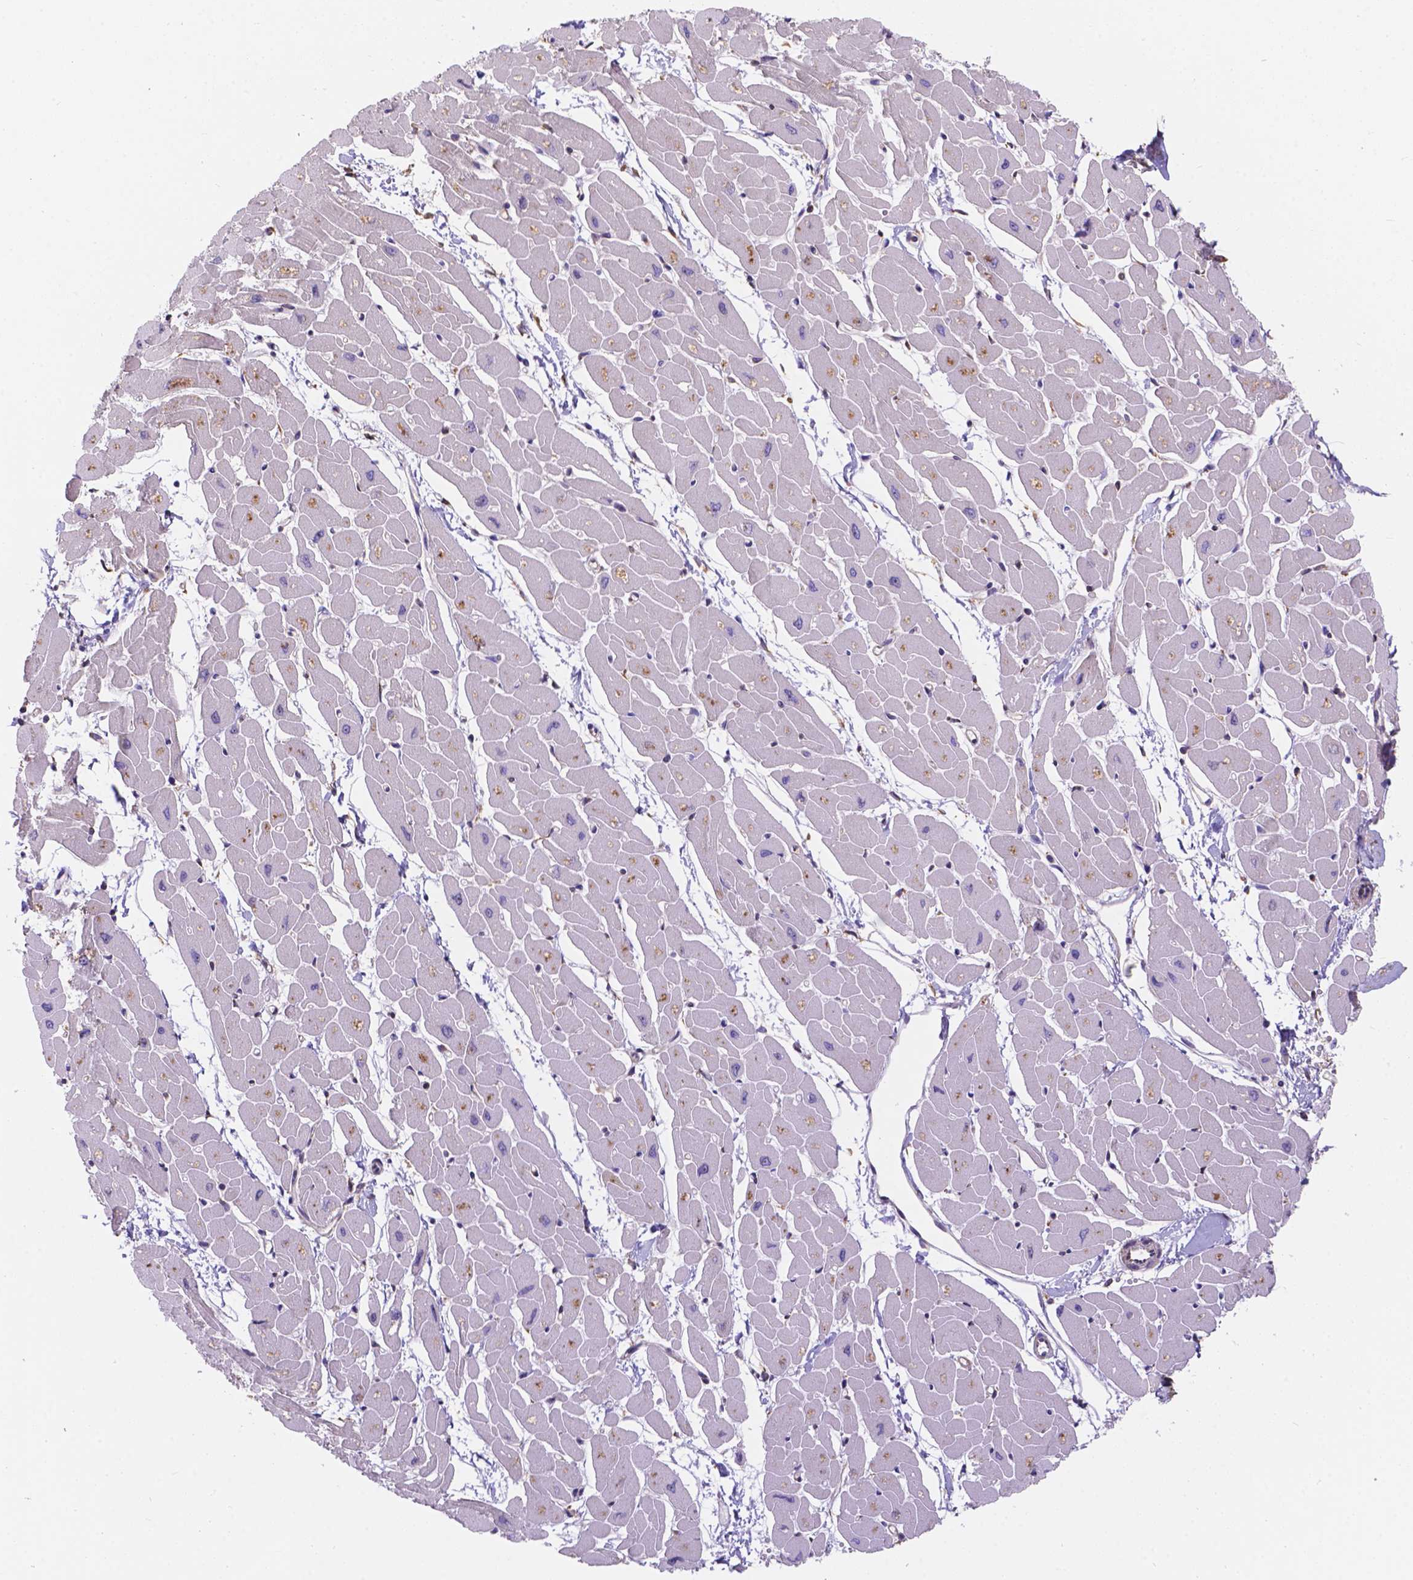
{"staining": {"intensity": "moderate", "quantity": "<25%", "location": "cytoplasmic/membranous"}, "tissue": "heart muscle", "cell_type": "Cardiomyocytes", "image_type": "normal", "snomed": [{"axis": "morphology", "description": "Normal tissue, NOS"}, {"axis": "topography", "description": "Heart"}], "caption": "Immunohistochemistry (IHC) of benign heart muscle shows low levels of moderate cytoplasmic/membranous positivity in about <25% of cardiomyocytes. The staining was performed using DAB (3,3'-diaminobenzidine) to visualize the protein expression in brown, while the nuclei were stained in blue with hematoxylin (Magnification: 20x).", "gene": "IPO11", "patient": {"sex": "male", "age": 57}}